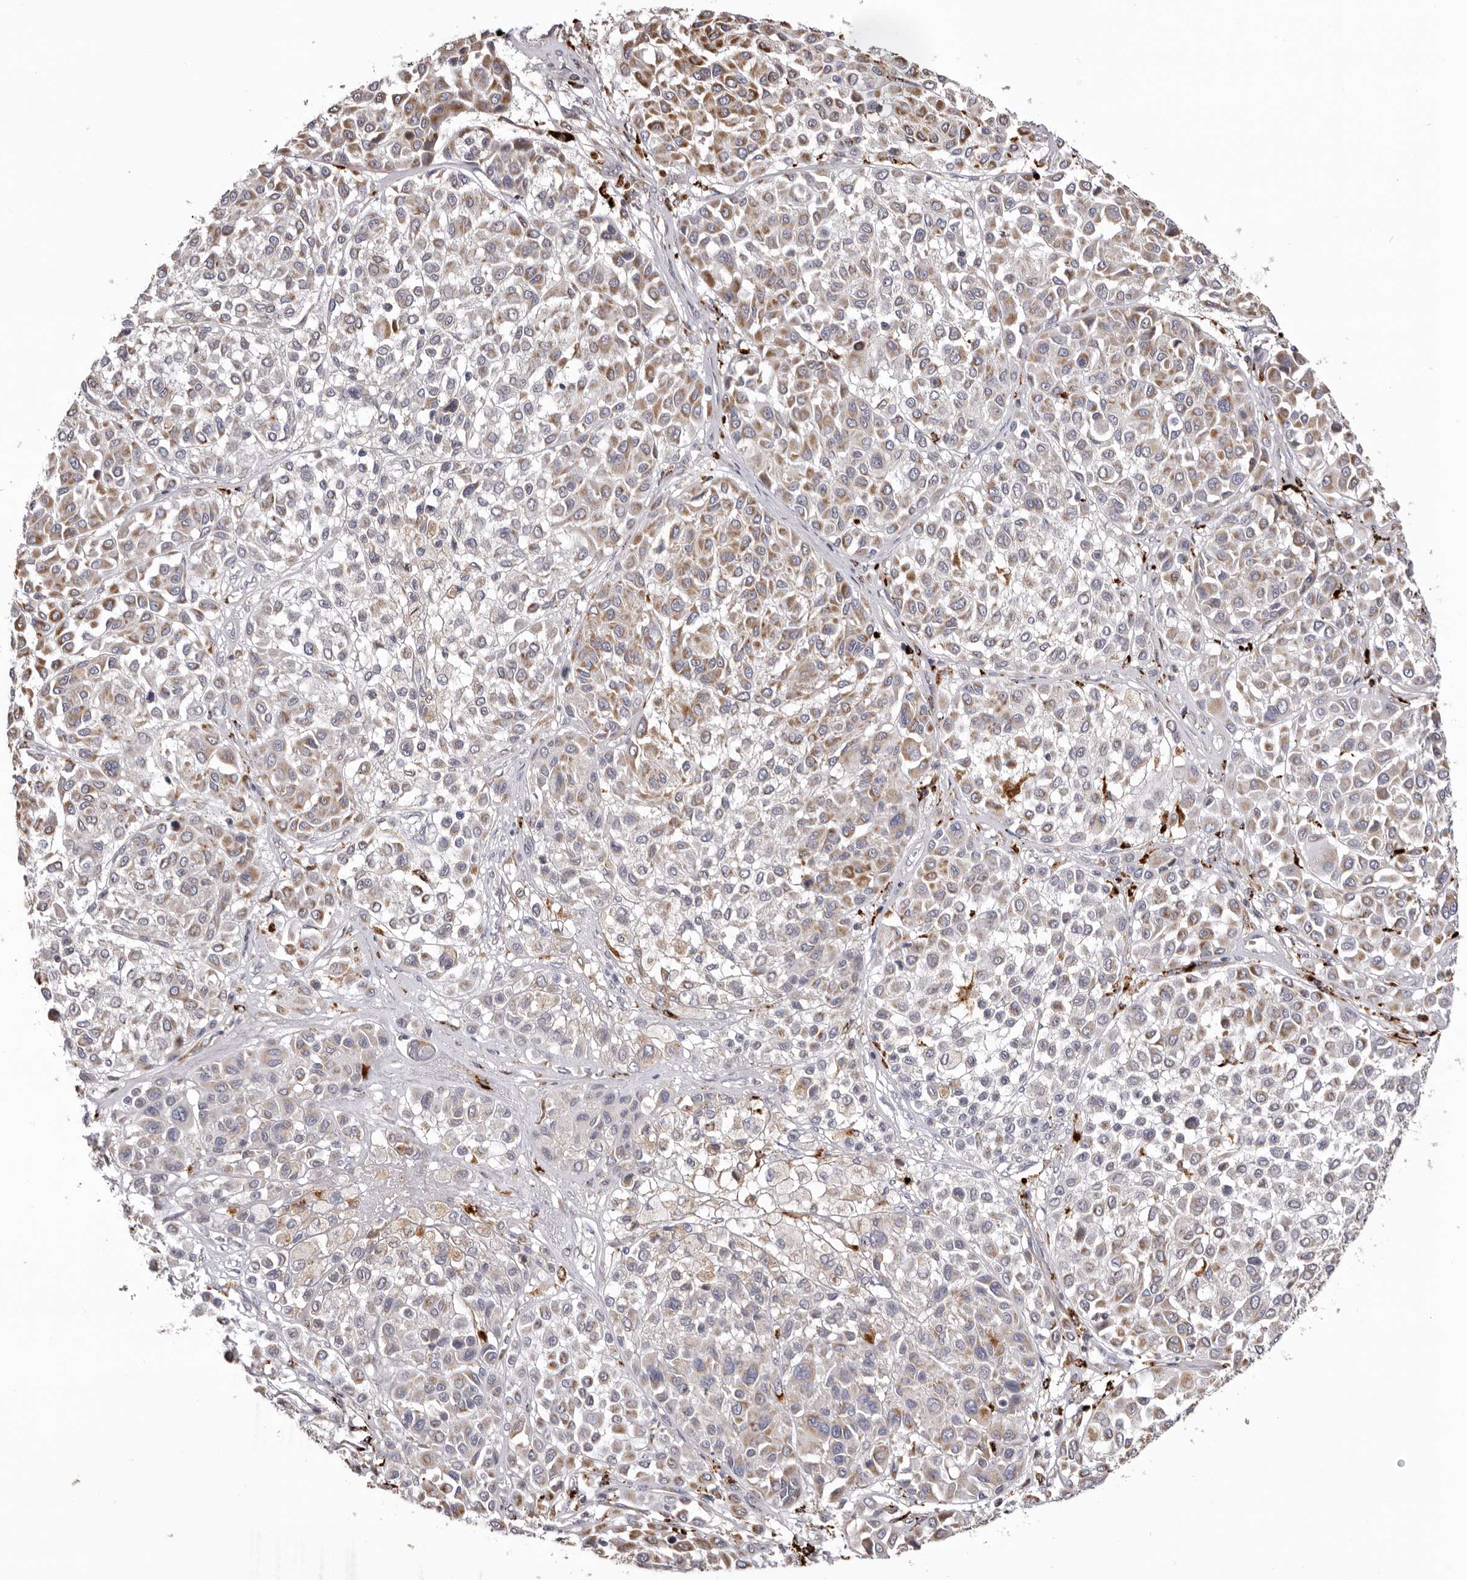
{"staining": {"intensity": "strong", "quantity": "25%-75%", "location": "cytoplasmic/membranous"}, "tissue": "melanoma", "cell_type": "Tumor cells", "image_type": "cancer", "snomed": [{"axis": "morphology", "description": "Malignant melanoma, Metastatic site"}, {"axis": "topography", "description": "Soft tissue"}], "caption": "Immunohistochemistry (DAB) staining of human malignant melanoma (metastatic site) exhibits strong cytoplasmic/membranous protein positivity in approximately 25%-75% of tumor cells.", "gene": "MECR", "patient": {"sex": "male", "age": 41}}